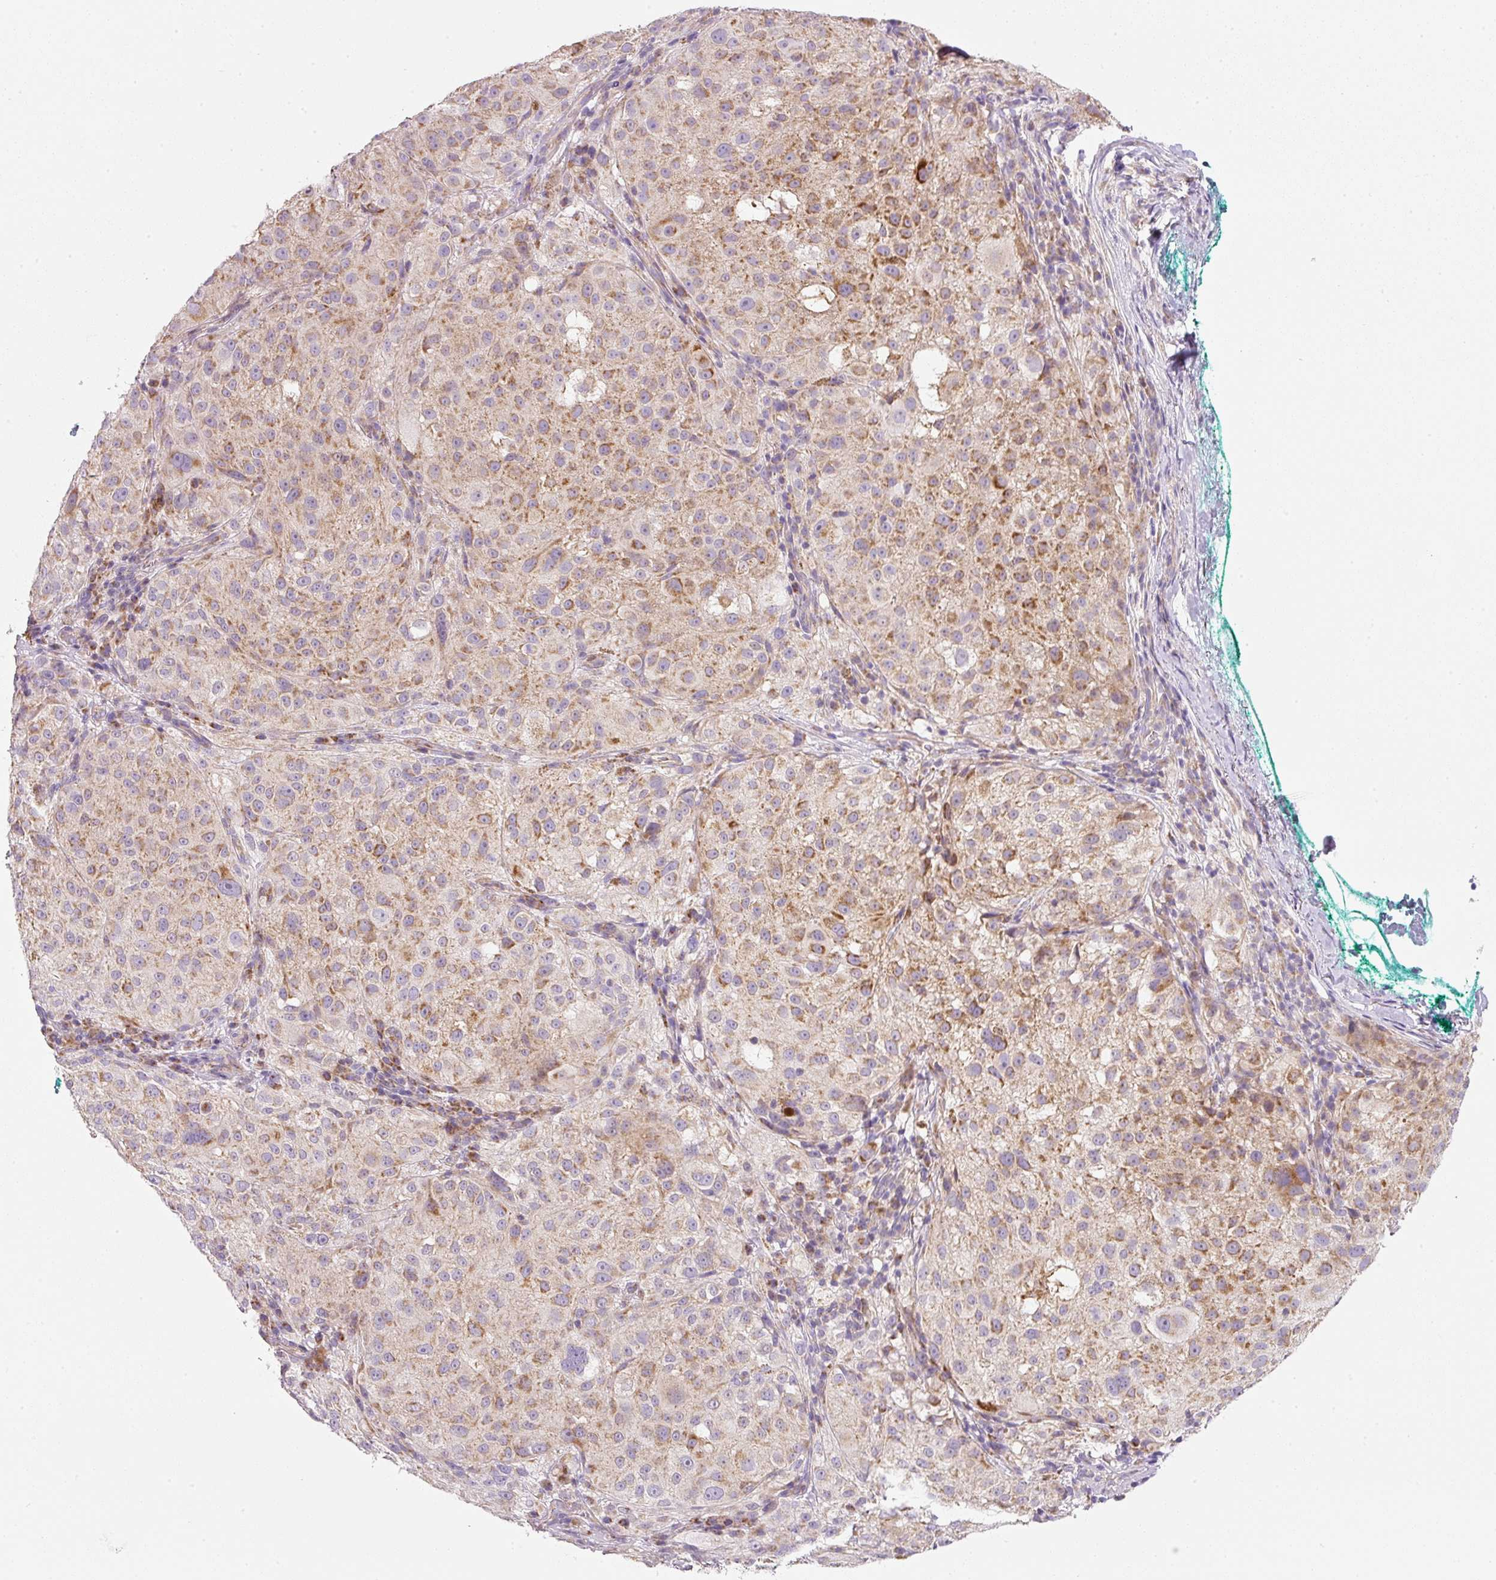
{"staining": {"intensity": "moderate", "quantity": ">75%", "location": "cytoplasmic/membranous"}, "tissue": "melanoma", "cell_type": "Tumor cells", "image_type": "cancer", "snomed": [{"axis": "morphology", "description": "Necrosis, NOS"}, {"axis": "morphology", "description": "Malignant melanoma, NOS"}, {"axis": "topography", "description": "Skin"}], "caption": "Melanoma was stained to show a protein in brown. There is medium levels of moderate cytoplasmic/membranous expression in approximately >75% of tumor cells.", "gene": "NDUFA1", "patient": {"sex": "female", "age": 87}}